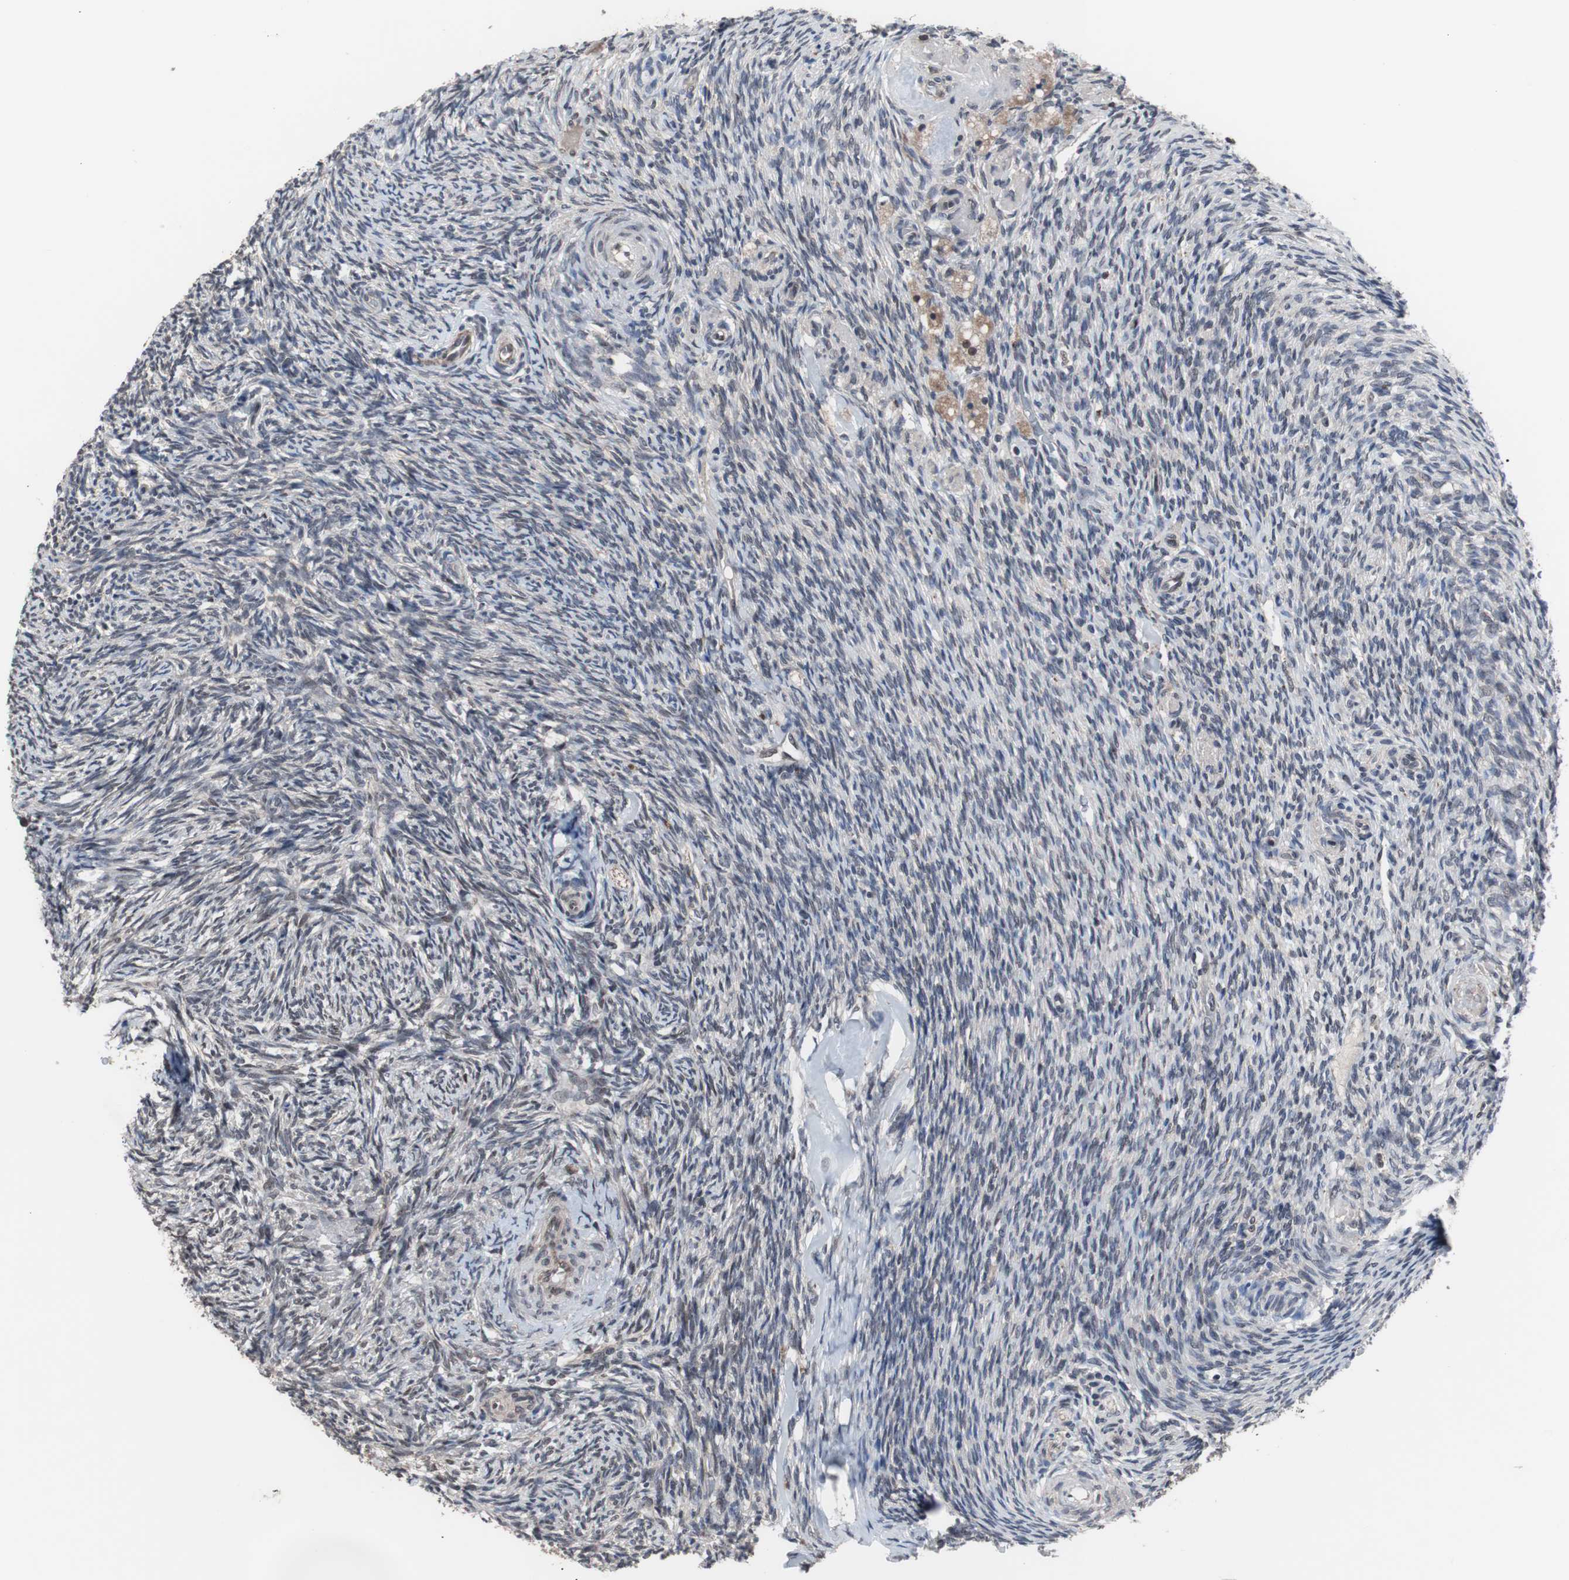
{"staining": {"intensity": "weak", "quantity": "<25%", "location": "nuclear"}, "tissue": "ovary", "cell_type": "Ovarian stroma cells", "image_type": "normal", "snomed": [{"axis": "morphology", "description": "Normal tissue, NOS"}, {"axis": "topography", "description": "Ovary"}], "caption": "The micrograph shows no staining of ovarian stroma cells in unremarkable ovary.", "gene": "GTF2F2", "patient": {"sex": "female", "age": 60}}